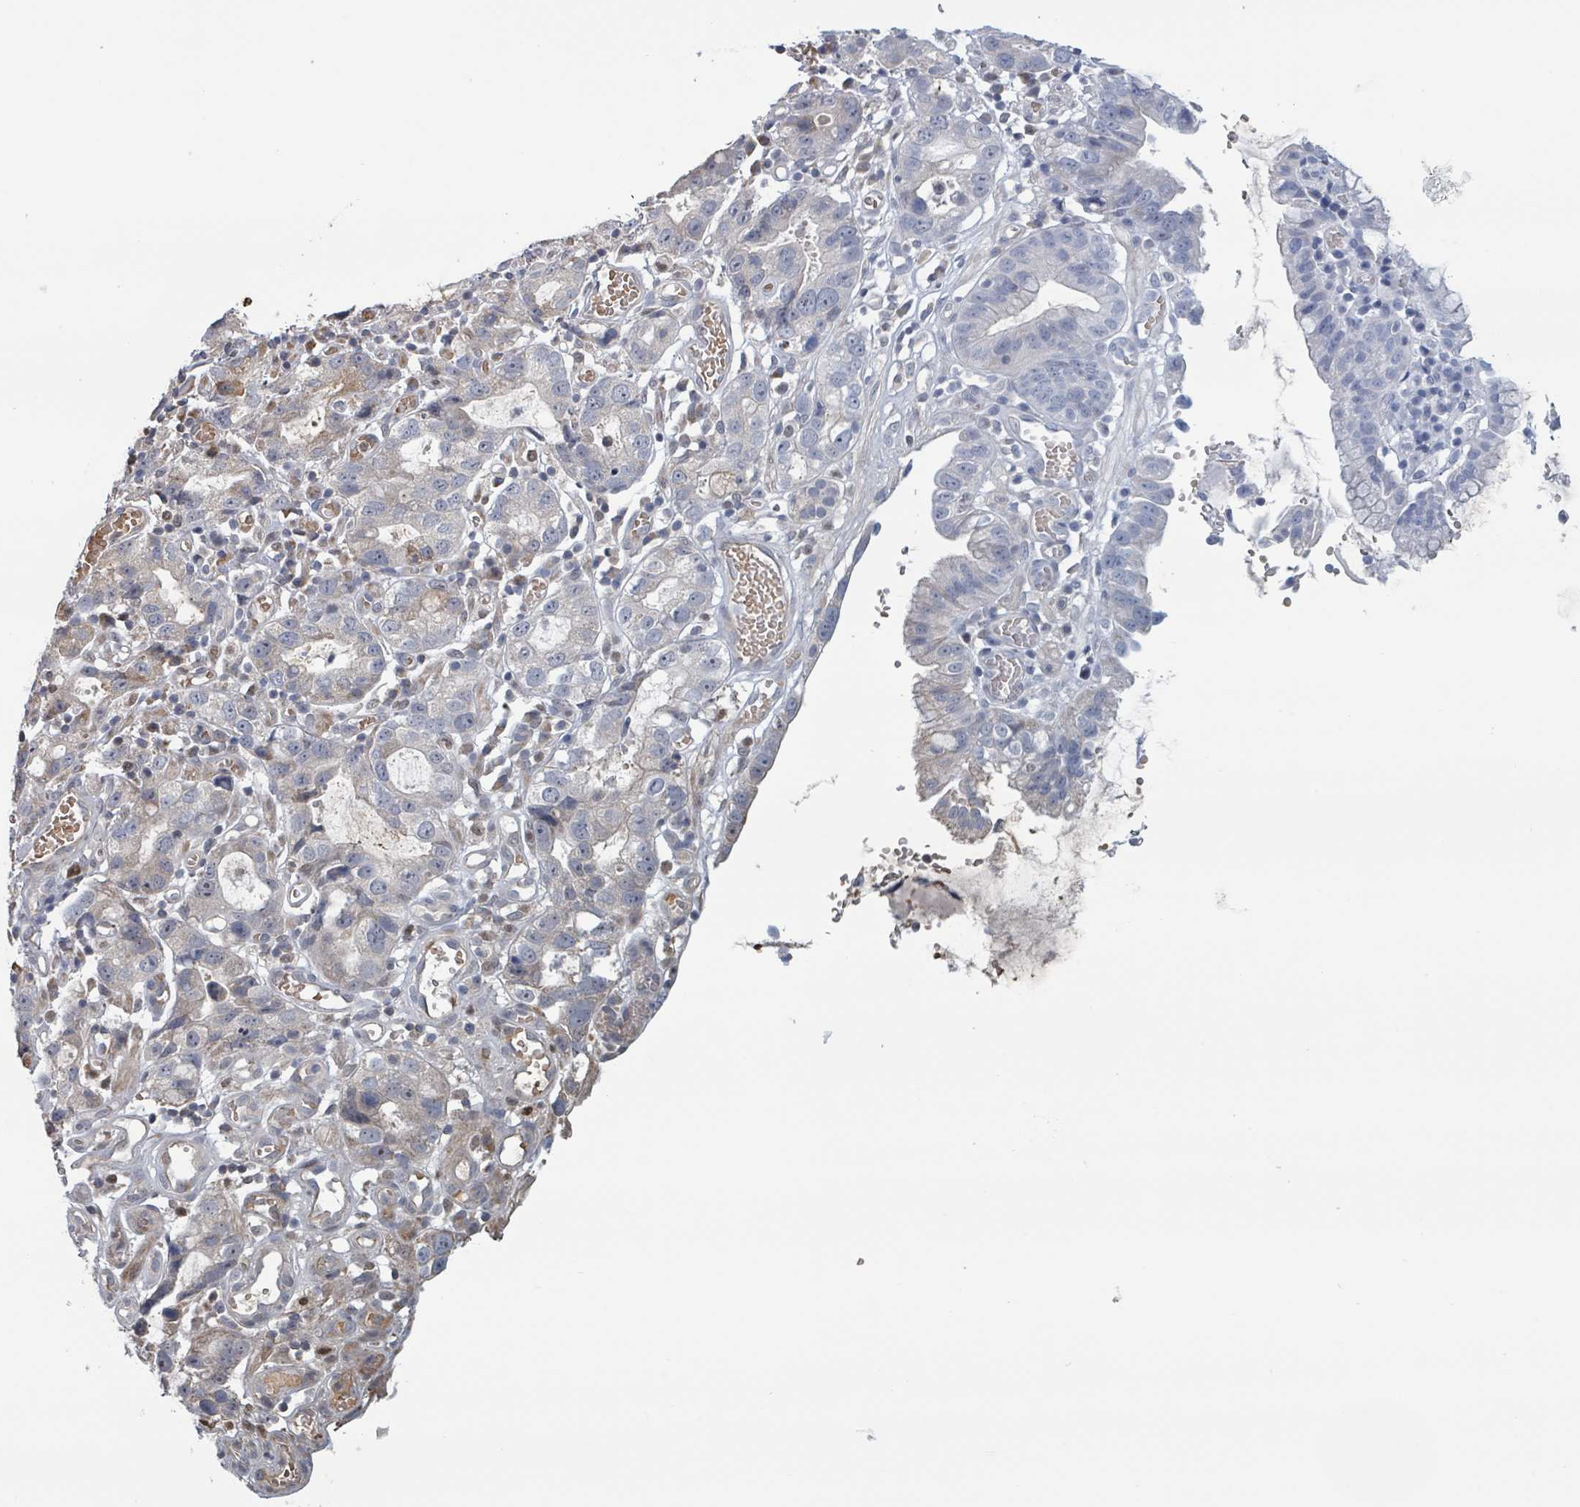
{"staining": {"intensity": "weak", "quantity": "<25%", "location": "cytoplasmic/membranous"}, "tissue": "stomach cancer", "cell_type": "Tumor cells", "image_type": "cancer", "snomed": [{"axis": "morphology", "description": "Adenocarcinoma, NOS"}, {"axis": "topography", "description": "Stomach"}], "caption": "Immunohistochemistry image of human stomach adenocarcinoma stained for a protein (brown), which shows no positivity in tumor cells.", "gene": "HIVEP1", "patient": {"sex": "male", "age": 55}}